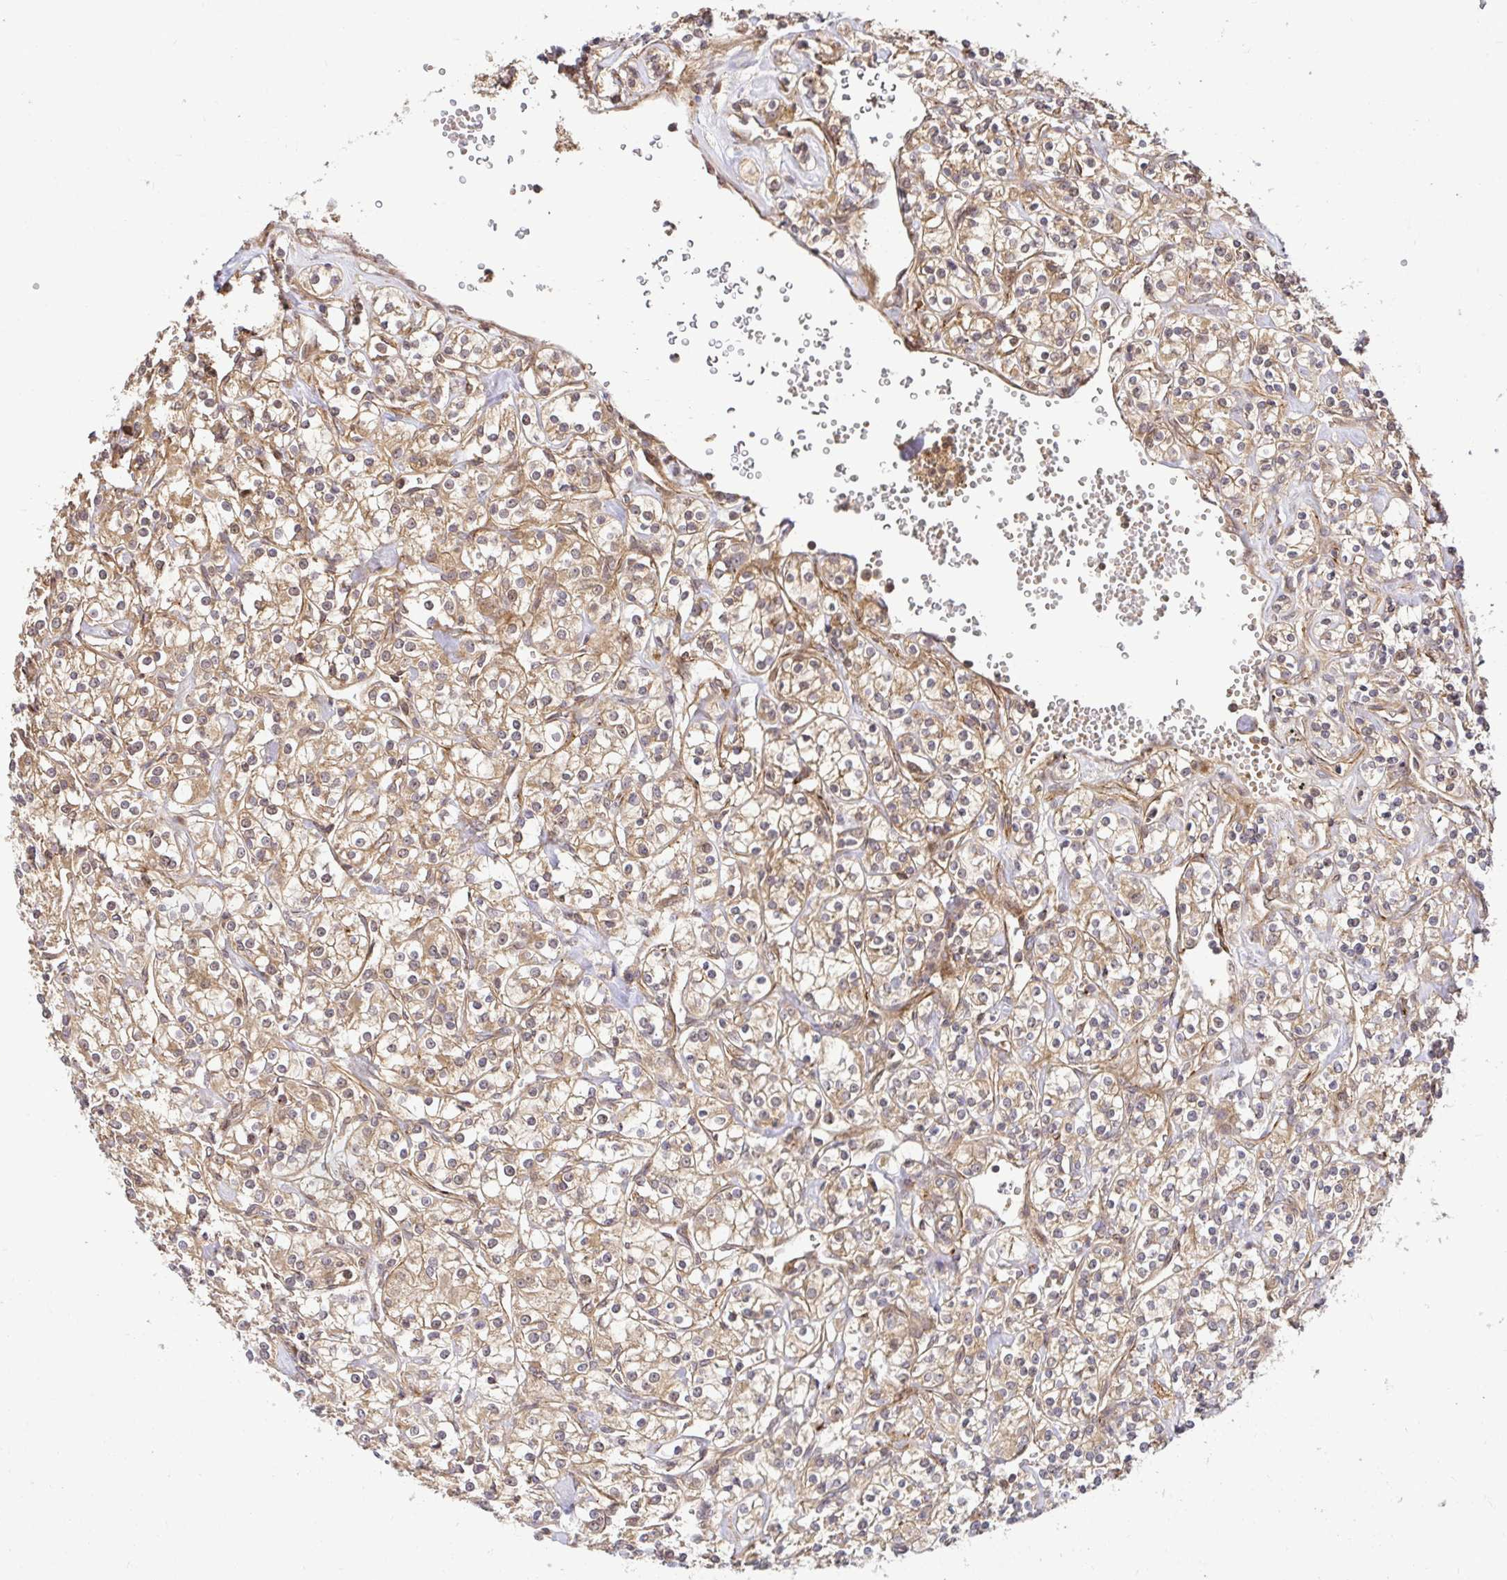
{"staining": {"intensity": "weak", "quantity": ">75%", "location": "cytoplasmic/membranous"}, "tissue": "renal cancer", "cell_type": "Tumor cells", "image_type": "cancer", "snomed": [{"axis": "morphology", "description": "Adenocarcinoma, NOS"}, {"axis": "topography", "description": "Kidney"}], "caption": "Immunohistochemical staining of human renal adenocarcinoma shows low levels of weak cytoplasmic/membranous expression in approximately >75% of tumor cells.", "gene": "PSMA4", "patient": {"sex": "male", "age": 77}}